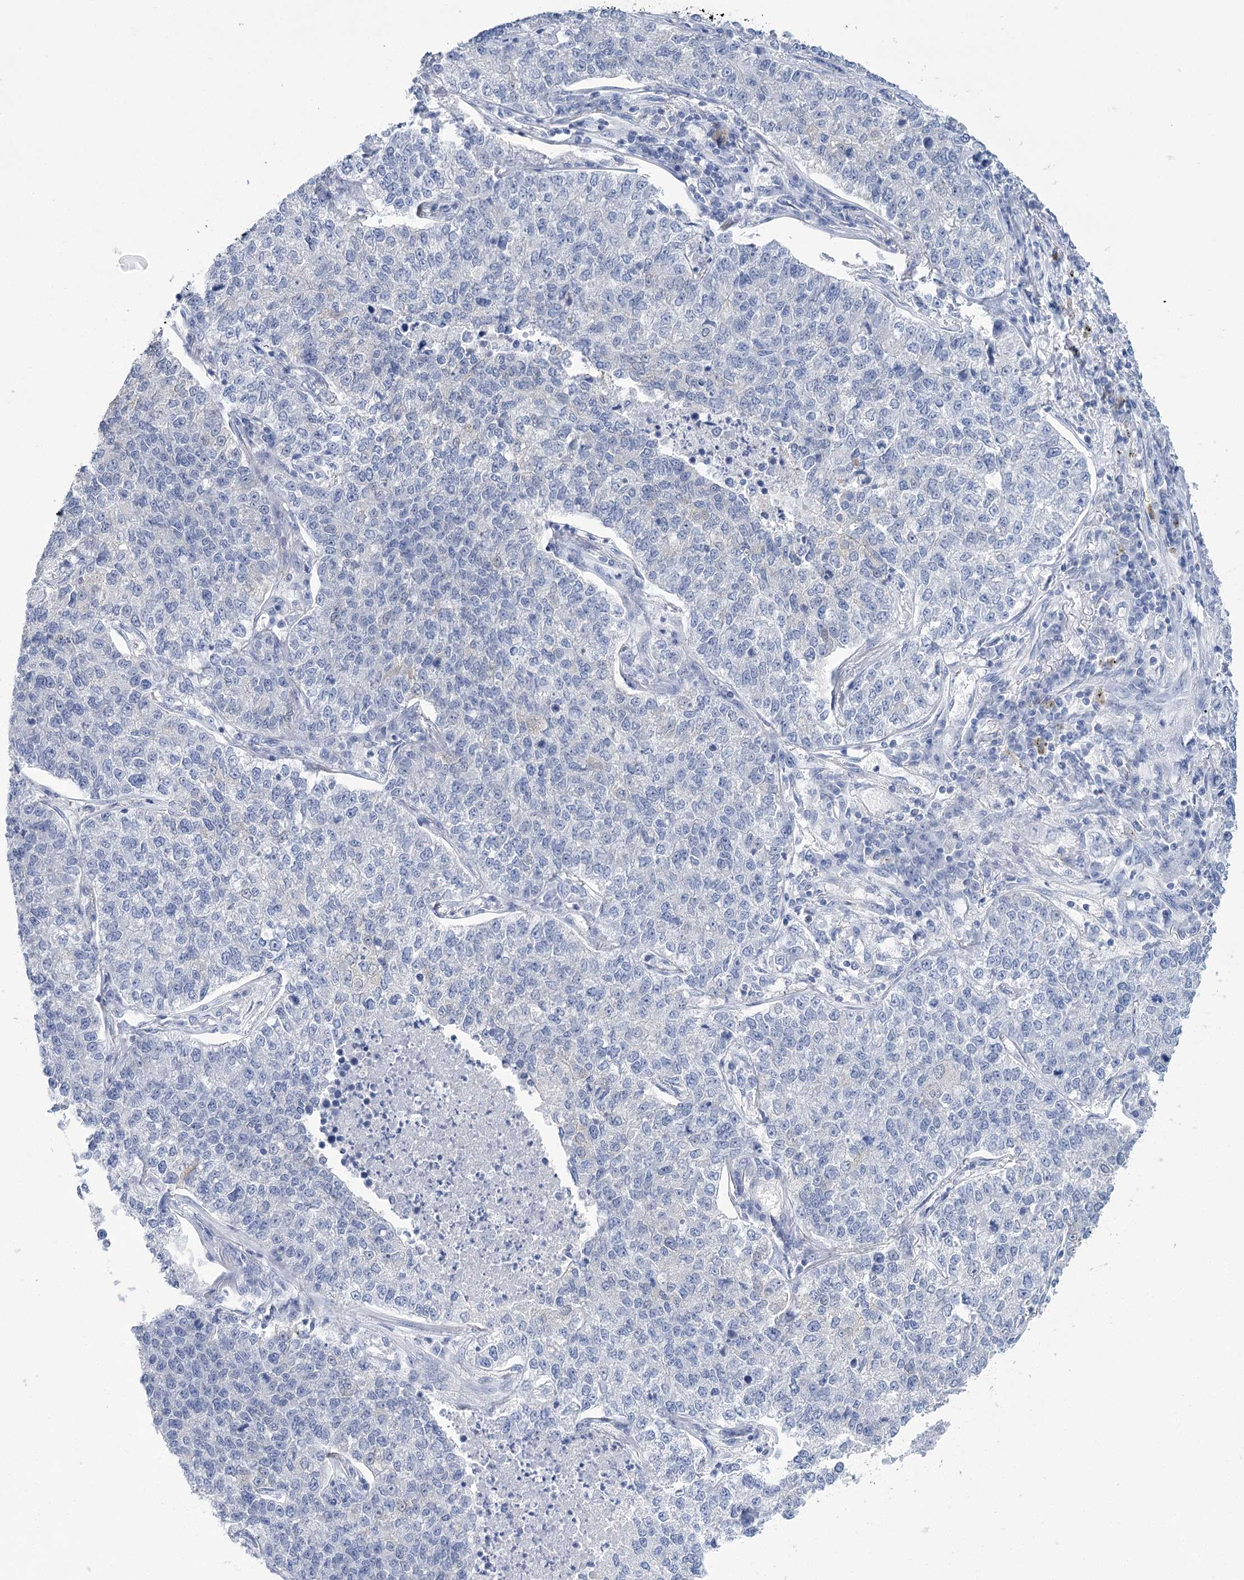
{"staining": {"intensity": "negative", "quantity": "none", "location": "none"}, "tissue": "lung cancer", "cell_type": "Tumor cells", "image_type": "cancer", "snomed": [{"axis": "morphology", "description": "Adenocarcinoma, NOS"}, {"axis": "topography", "description": "Lung"}], "caption": "Protein analysis of lung cancer shows no significant positivity in tumor cells.", "gene": "PBLD", "patient": {"sex": "male", "age": 49}}